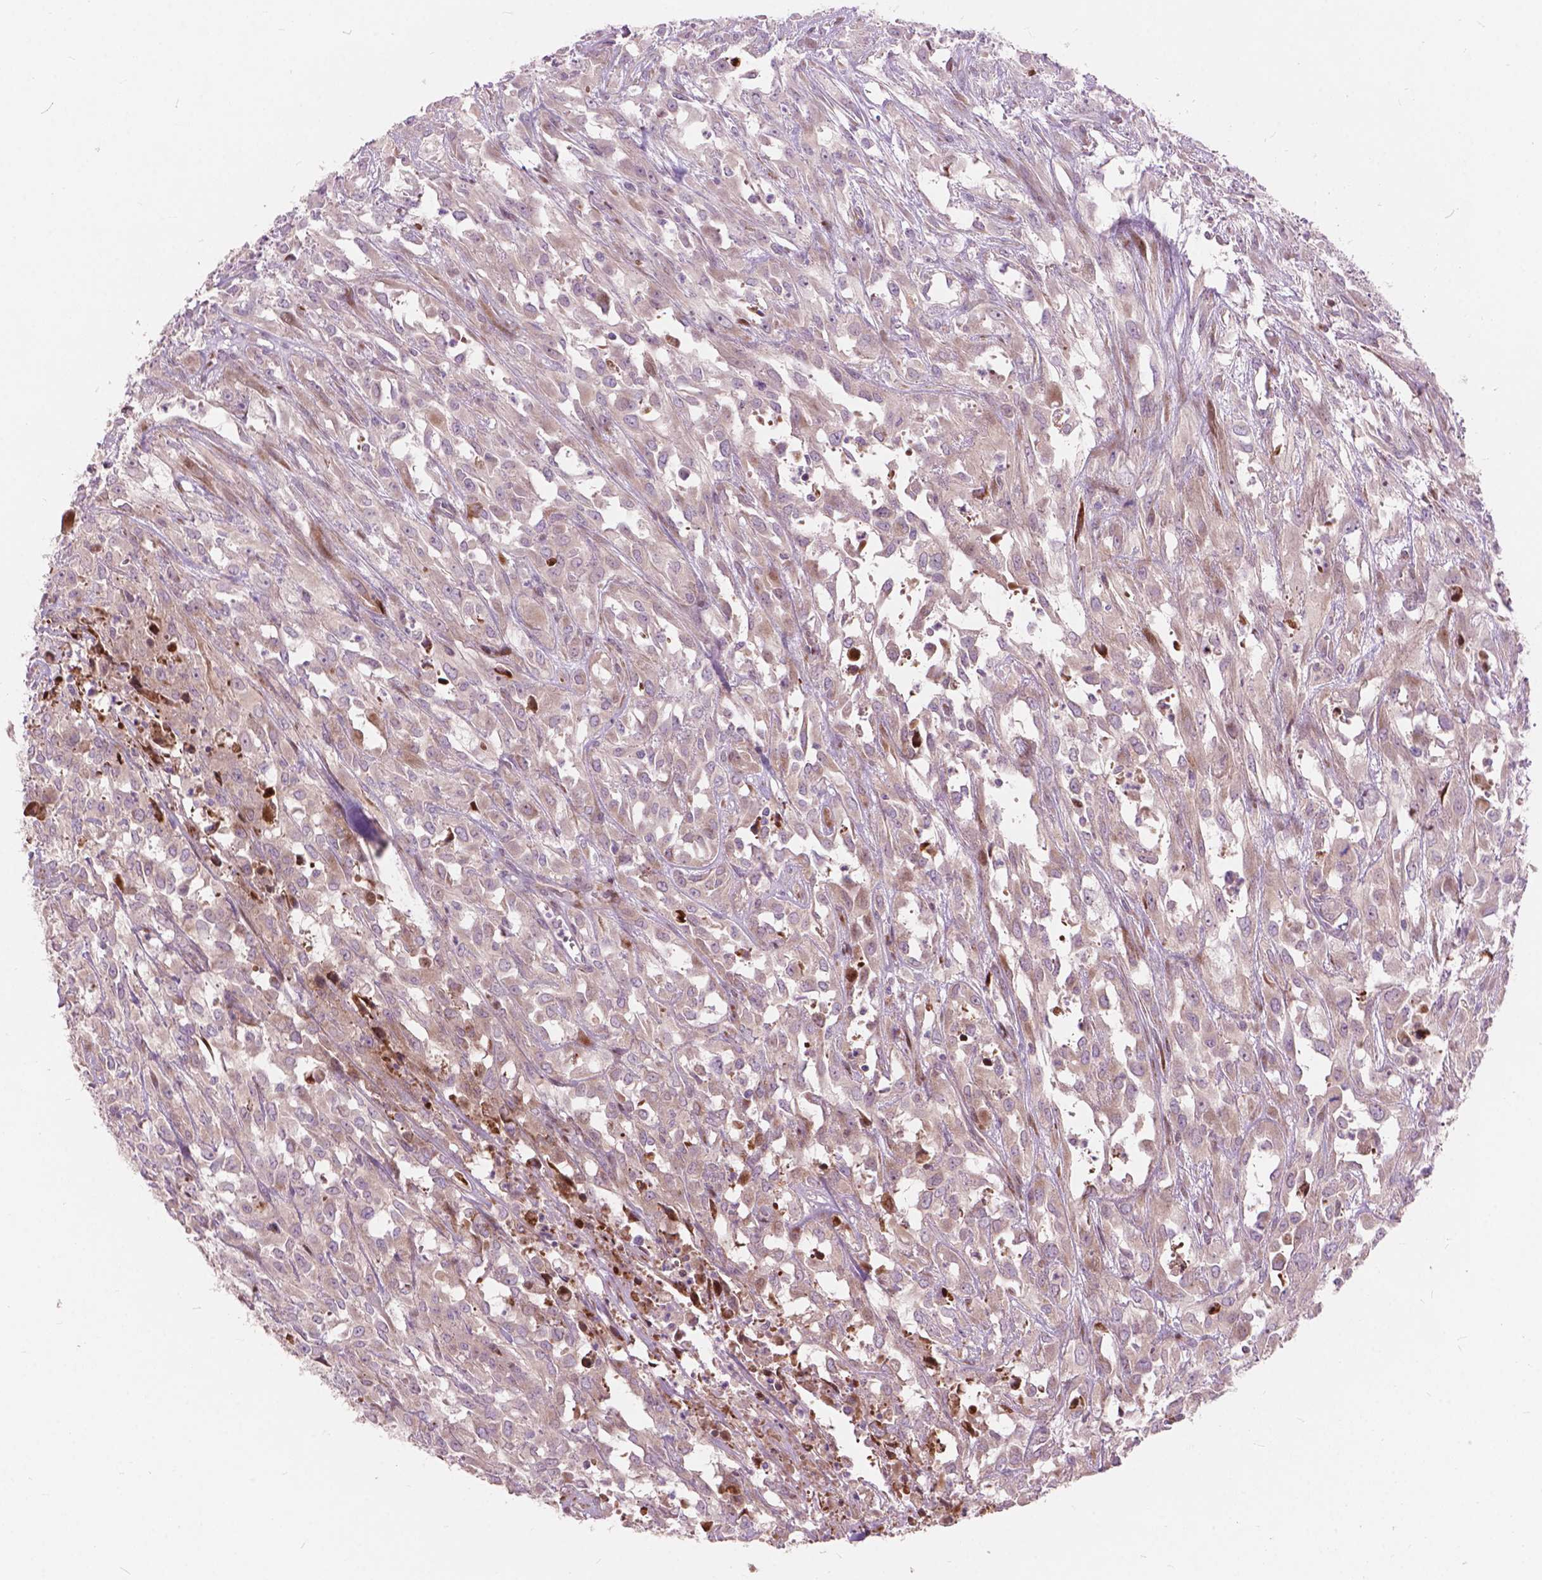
{"staining": {"intensity": "negative", "quantity": "none", "location": "none"}, "tissue": "urothelial cancer", "cell_type": "Tumor cells", "image_type": "cancer", "snomed": [{"axis": "morphology", "description": "Urothelial carcinoma, High grade"}, {"axis": "topography", "description": "Urinary bladder"}], "caption": "Tumor cells are negative for protein expression in human high-grade urothelial carcinoma. (DAB immunohistochemistry, high magnification).", "gene": "MORN1", "patient": {"sex": "male", "age": 67}}